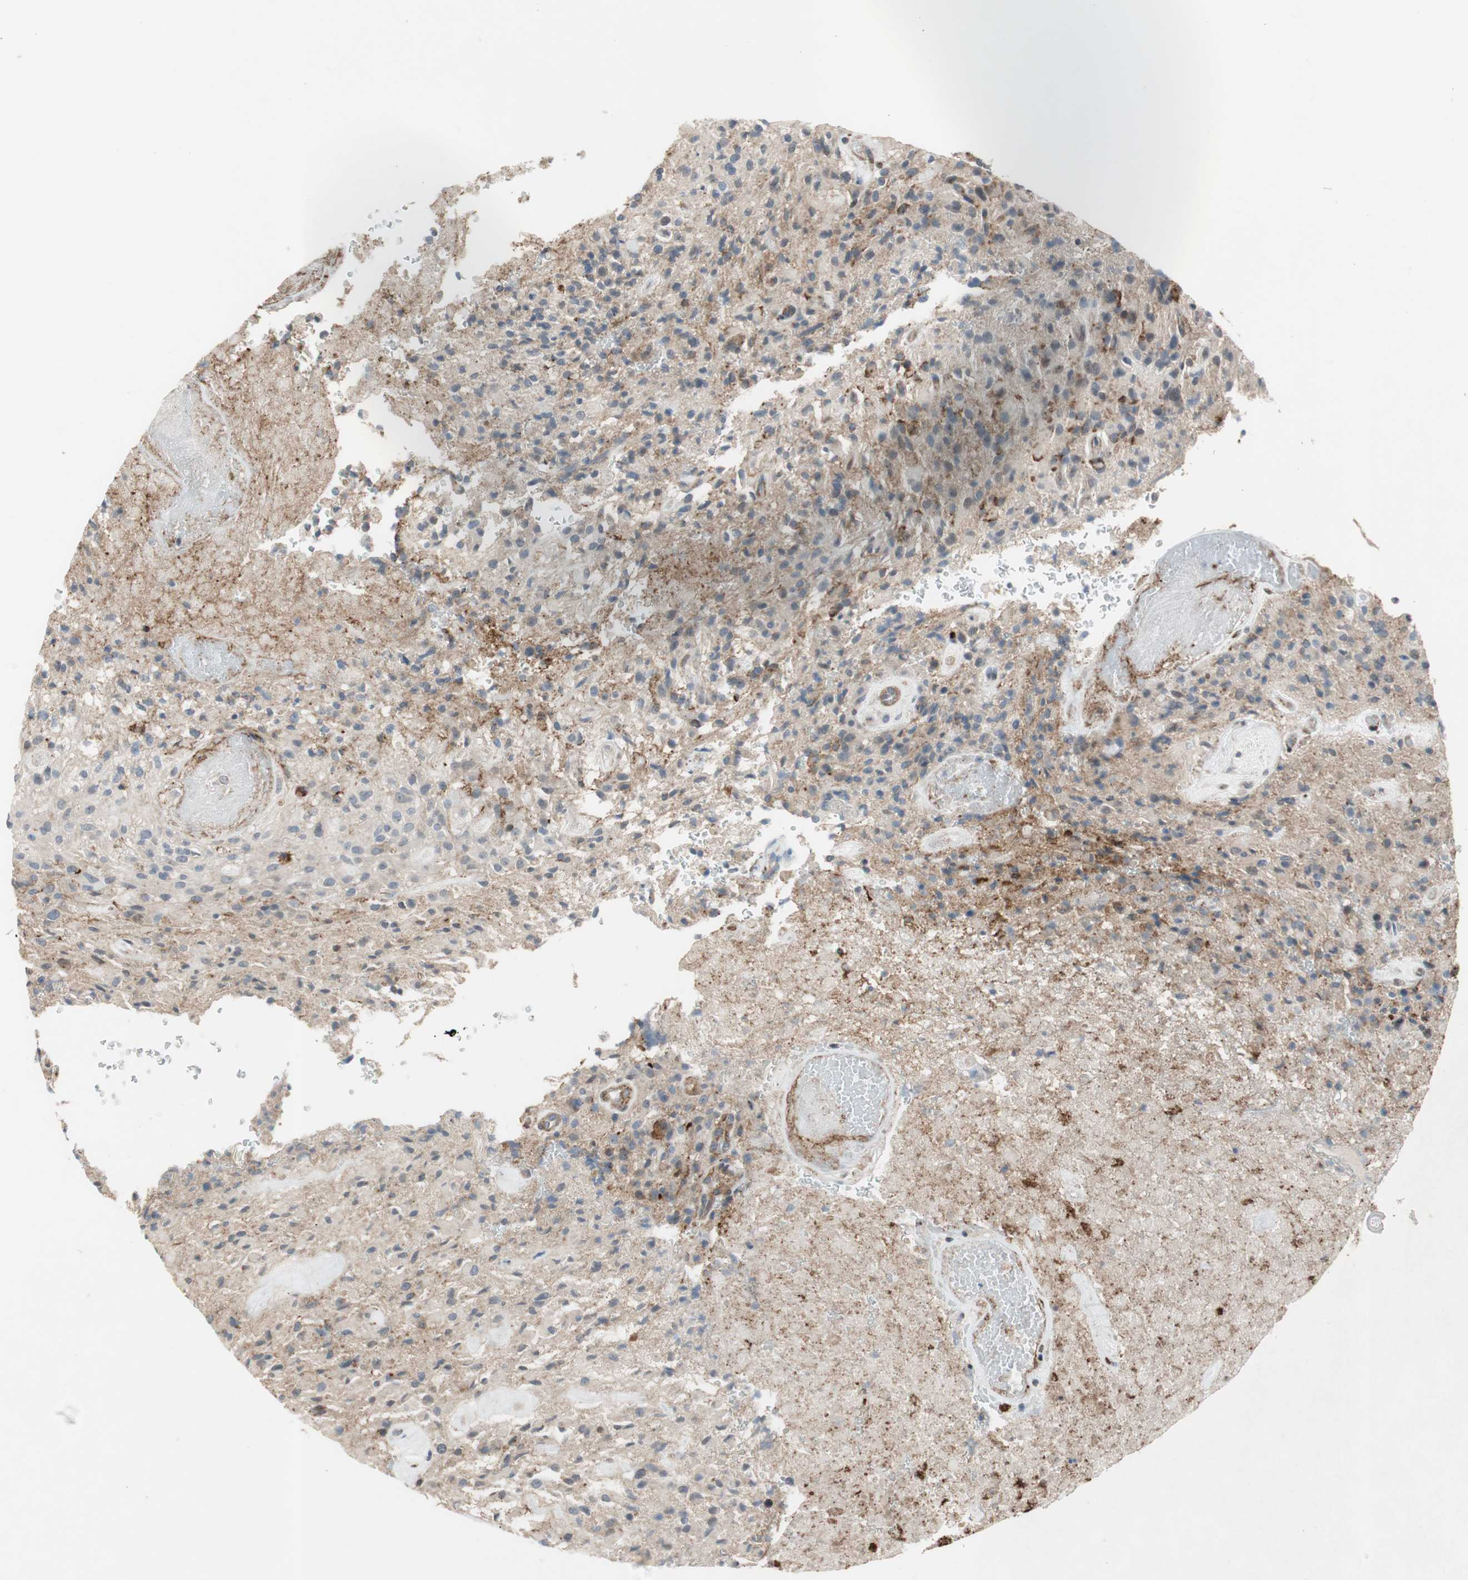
{"staining": {"intensity": "moderate", "quantity": "<25%", "location": "cytoplasmic/membranous"}, "tissue": "glioma", "cell_type": "Tumor cells", "image_type": "cancer", "snomed": [{"axis": "morphology", "description": "Glioma, malignant, High grade"}, {"axis": "topography", "description": "Brain"}], "caption": "Immunohistochemistry micrograph of high-grade glioma (malignant) stained for a protein (brown), which demonstrates low levels of moderate cytoplasmic/membranous staining in about <25% of tumor cells.", "gene": "GRHL1", "patient": {"sex": "male", "age": 71}}